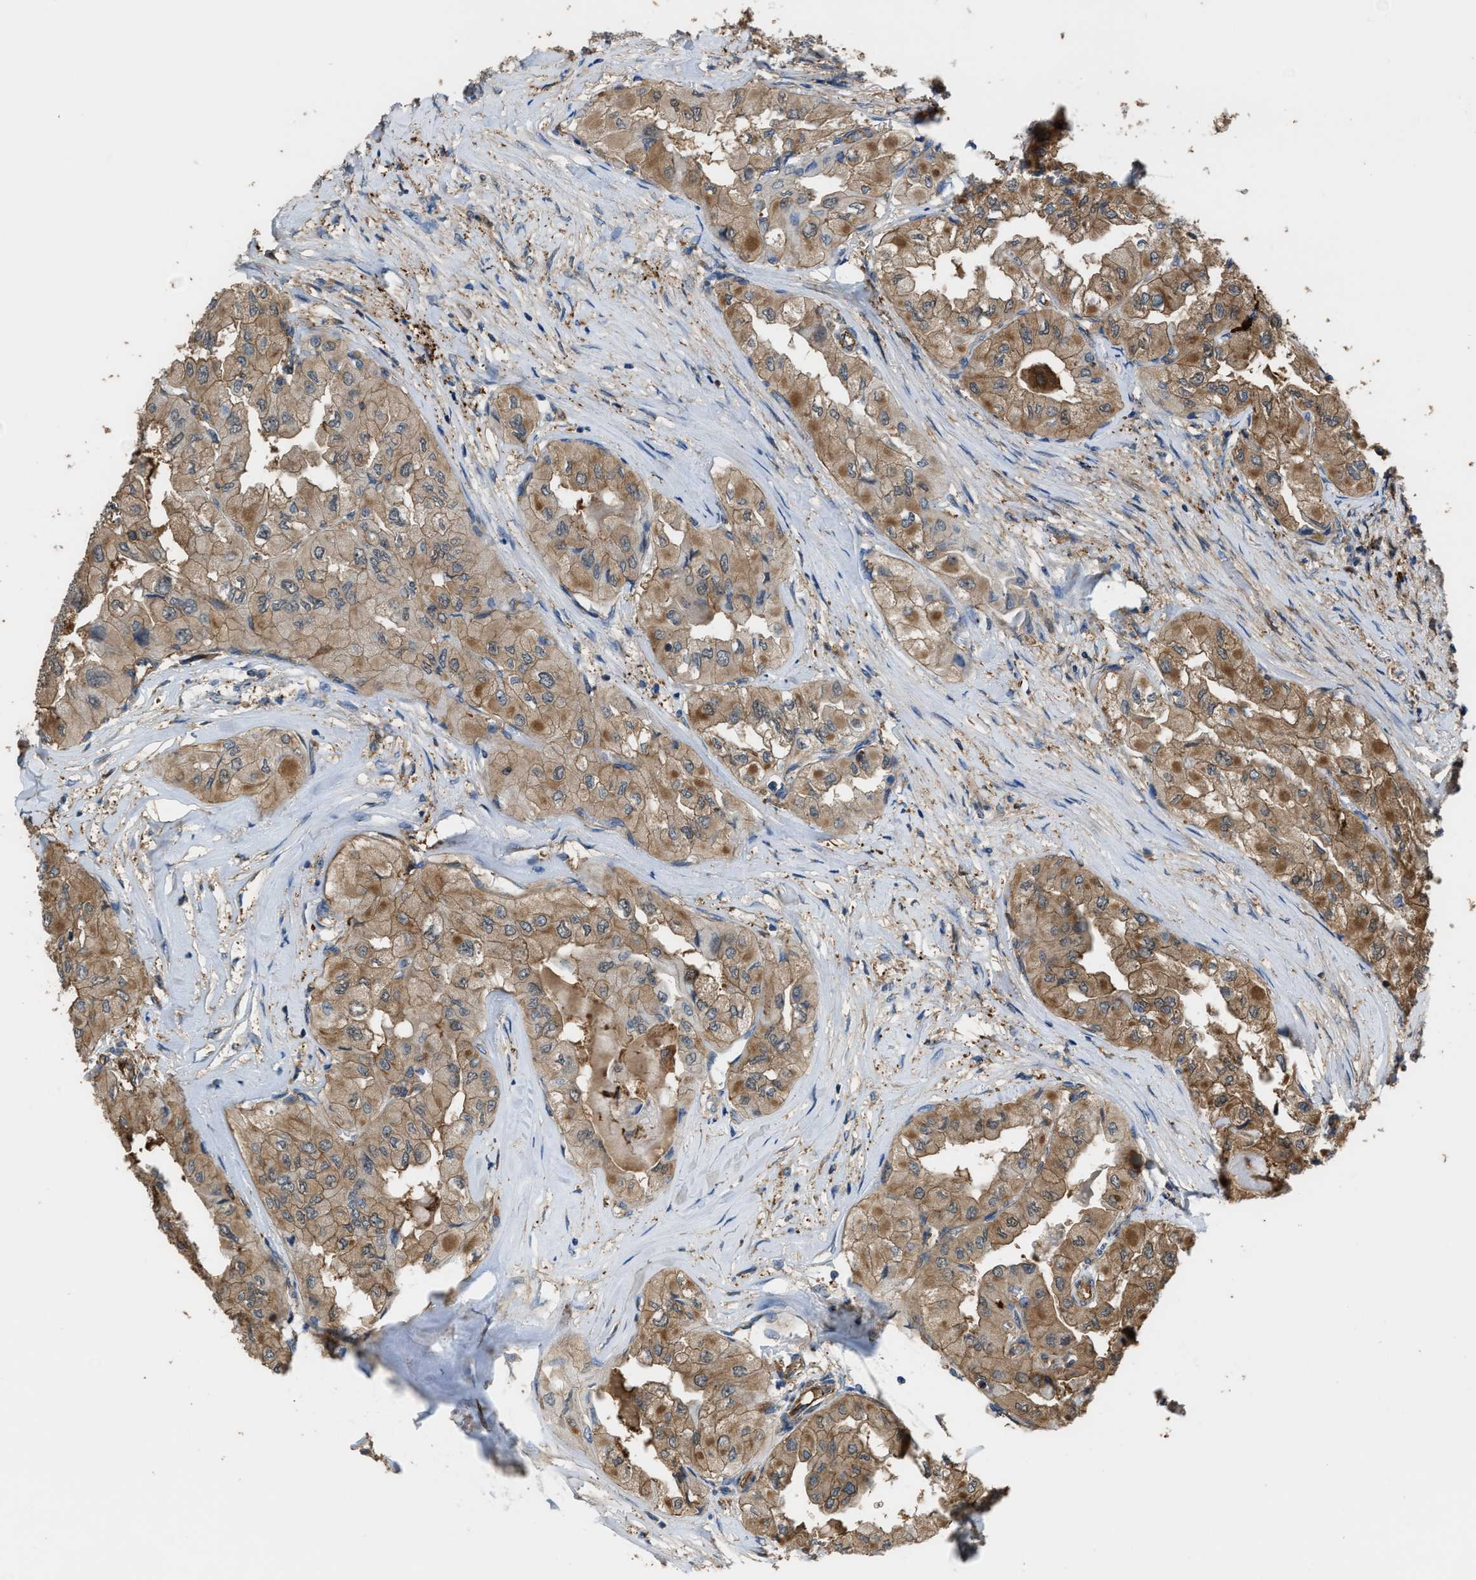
{"staining": {"intensity": "moderate", "quantity": ">75%", "location": "cytoplasmic/membranous"}, "tissue": "thyroid cancer", "cell_type": "Tumor cells", "image_type": "cancer", "snomed": [{"axis": "morphology", "description": "Papillary adenocarcinoma, NOS"}, {"axis": "topography", "description": "Thyroid gland"}], "caption": "There is medium levels of moderate cytoplasmic/membranous staining in tumor cells of papillary adenocarcinoma (thyroid), as demonstrated by immunohistochemical staining (brown color).", "gene": "ATIC", "patient": {"sex": "female", "age": 59}}